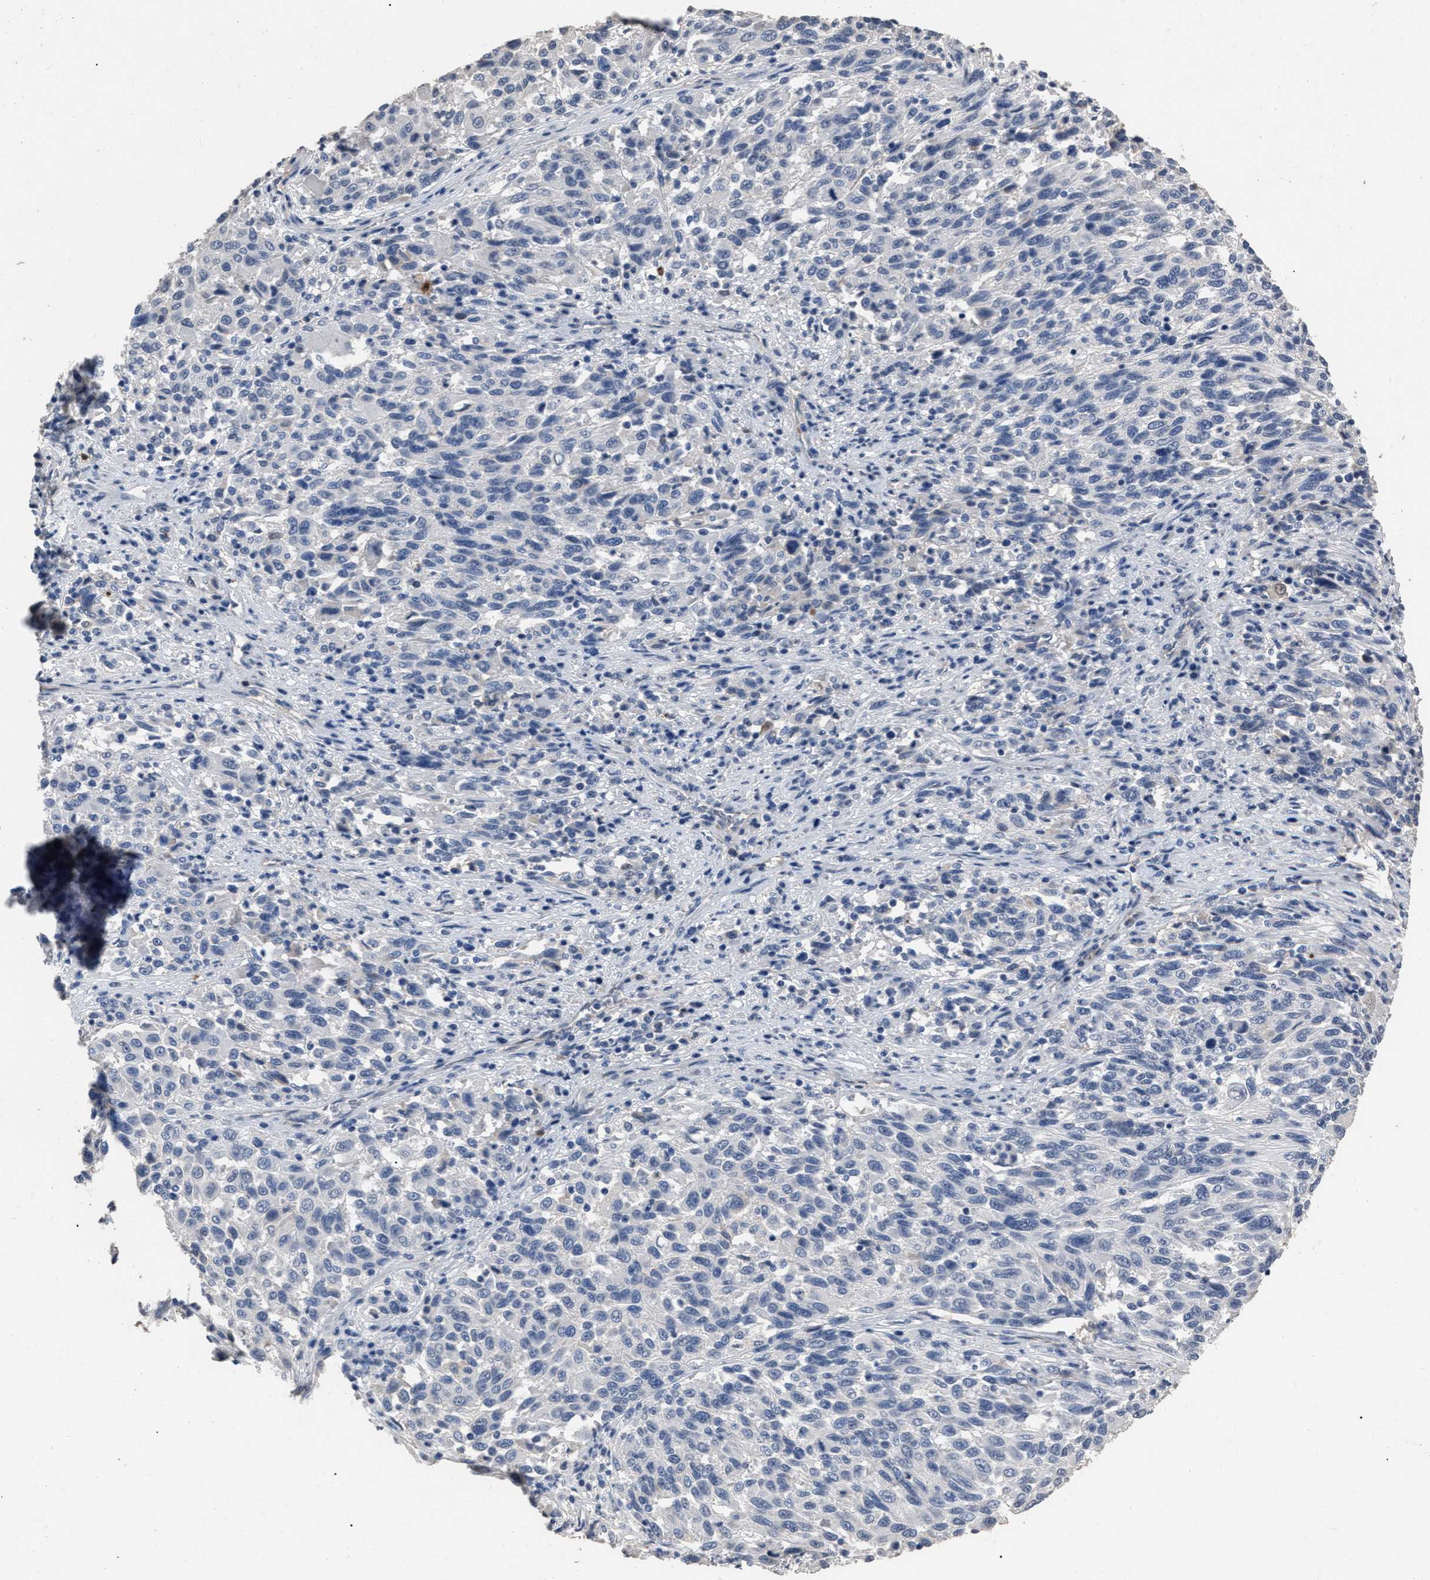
{"staining": {"intensity": "negative", "quantity": "none", "location": "none"}, "tissue": "melanoma", "cell_type": "Tumor cells", "image_type": "cancer", "snomed": [{"axis": "morphology", "description": "Malignant melanoma, Metastatic site"}, {"axis": "topography", "description": "Lymph node"}], "caption": "Immunohistochemical staining of malignant melanoma (metastatic site) exhibits no significant staining in tumor cells.", "gene": "HABP2", "patient": {"sex": "male", "age": 61}}